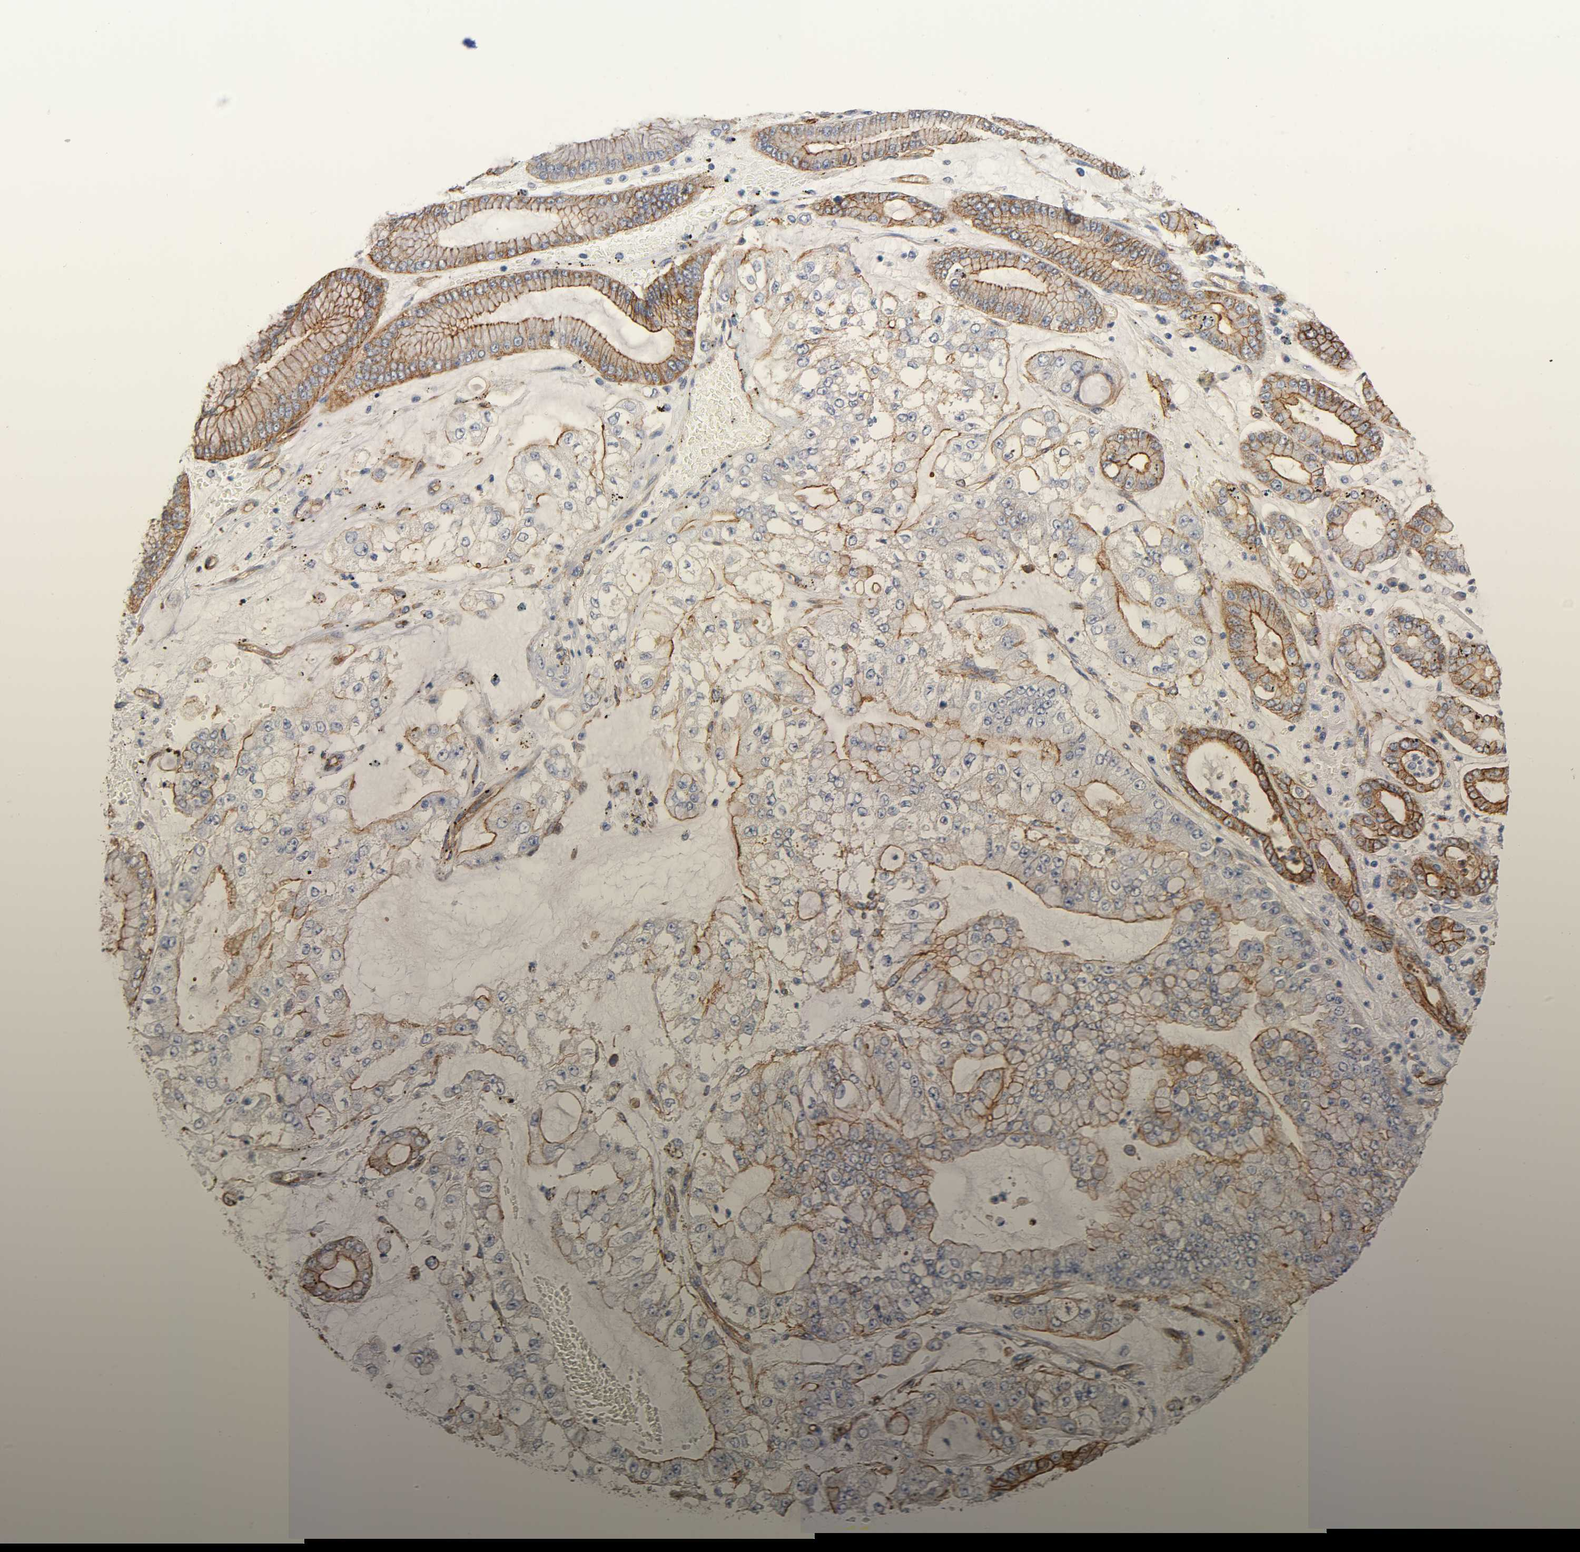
{"staining": {"intensity": "strong", "quantity": ">75%", "location": "cytoplasmic/membranous"}, "tissue": "stomach cancer", "cell_type": "Tumor cells", "image_type": "cancer", "snomed": [{"axis": "morphology", "description": "Normal tissue, NOS"}, {"axis": "morphology", "description": "Adenocarcinoma, NOS"}, {"axis": "topography", "description": "Stomach, upper"}, {"axis": "topography", "description": "Stomach"}], "caption": "Immunohistochemical staining of human stomach adenocarcinoma reveals strong cytoplasmic/membranous protein positivity in about >75% of tumor cells.", "gene": "SPTAN1", "patient": {"sex": "male", "age": 76}}